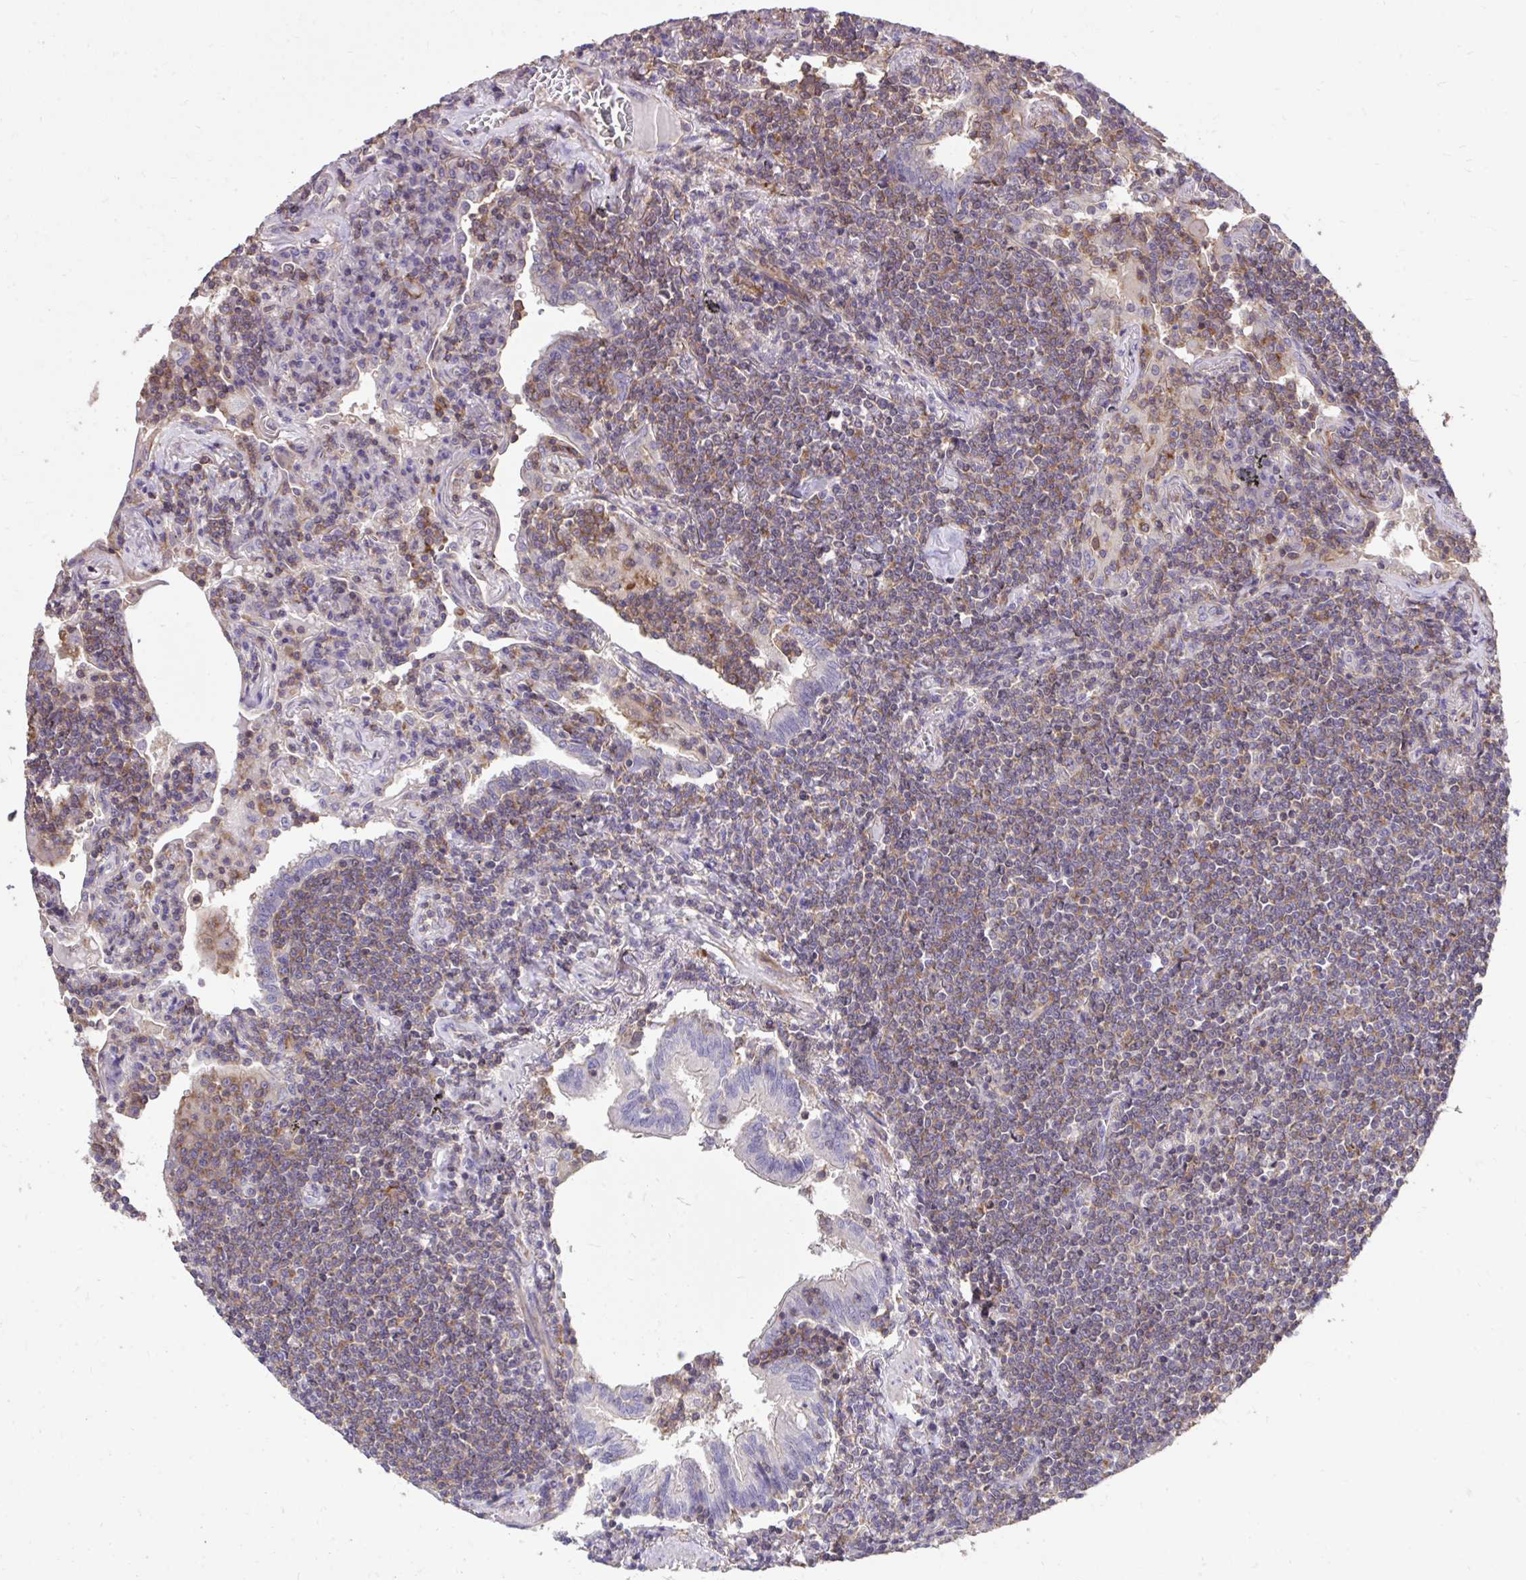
{"staining": {"intensity": "weak", "quantity": ">75%", "location": "cytoplasmic/membranous"}, "tissue": "lymphoma", "cell_type": "Tumor cells", "image_type": "cancer", "snomed": [{"axis": "morphology", "description": "Malignant lymphoma, non-Hodgkin's type, Low grade"}, {"axis": "topography", "description": "Lung"}], "caption": "Lymphoma stained for a protein (brown) reveals weak cytoplasmic/membranous positive positivity in about >75% of tumor cells.", "gene": "IGFL2", "patient": {"sex": "female", "age": 71}}